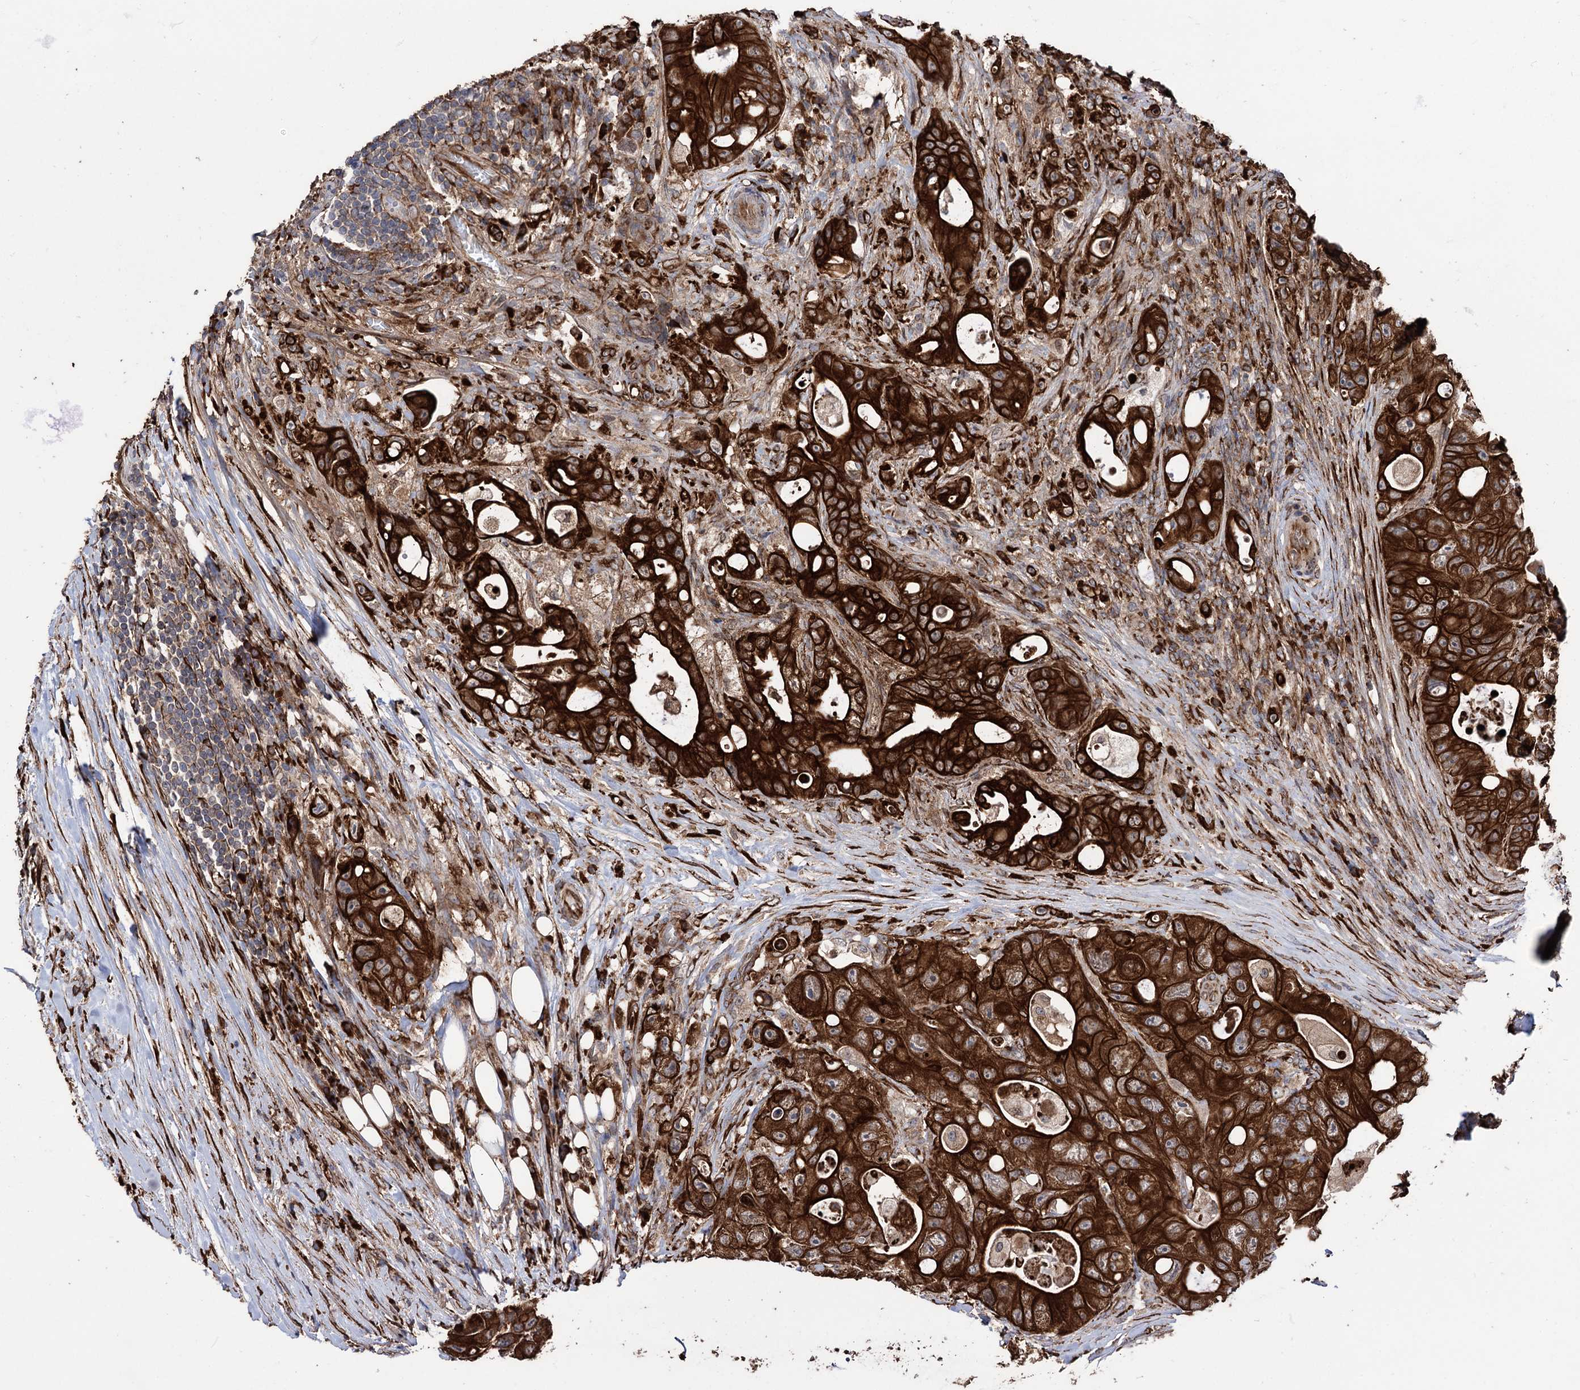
{"staining": {"intensity": "strong", "quantity": ">75%", "location": "cytoplasmic/membranous"}, "tissue": "colorectal cancer", "cell_type": "Tumor cells", "image_type": "cancer", "snomed": [{"axis": "morphology", "description": "Adenocarcinoma, NOS"}, {"axis": "topography", "description": "Colon"}], "caption": "A histopathology image of adenocarcinoma (colorectal) stained for a protein displays strong cytoplasmic/membranous brown staining in tumor cells.", "gene": "CDAN1", "patient": {"sex": "female", "age": 46}}